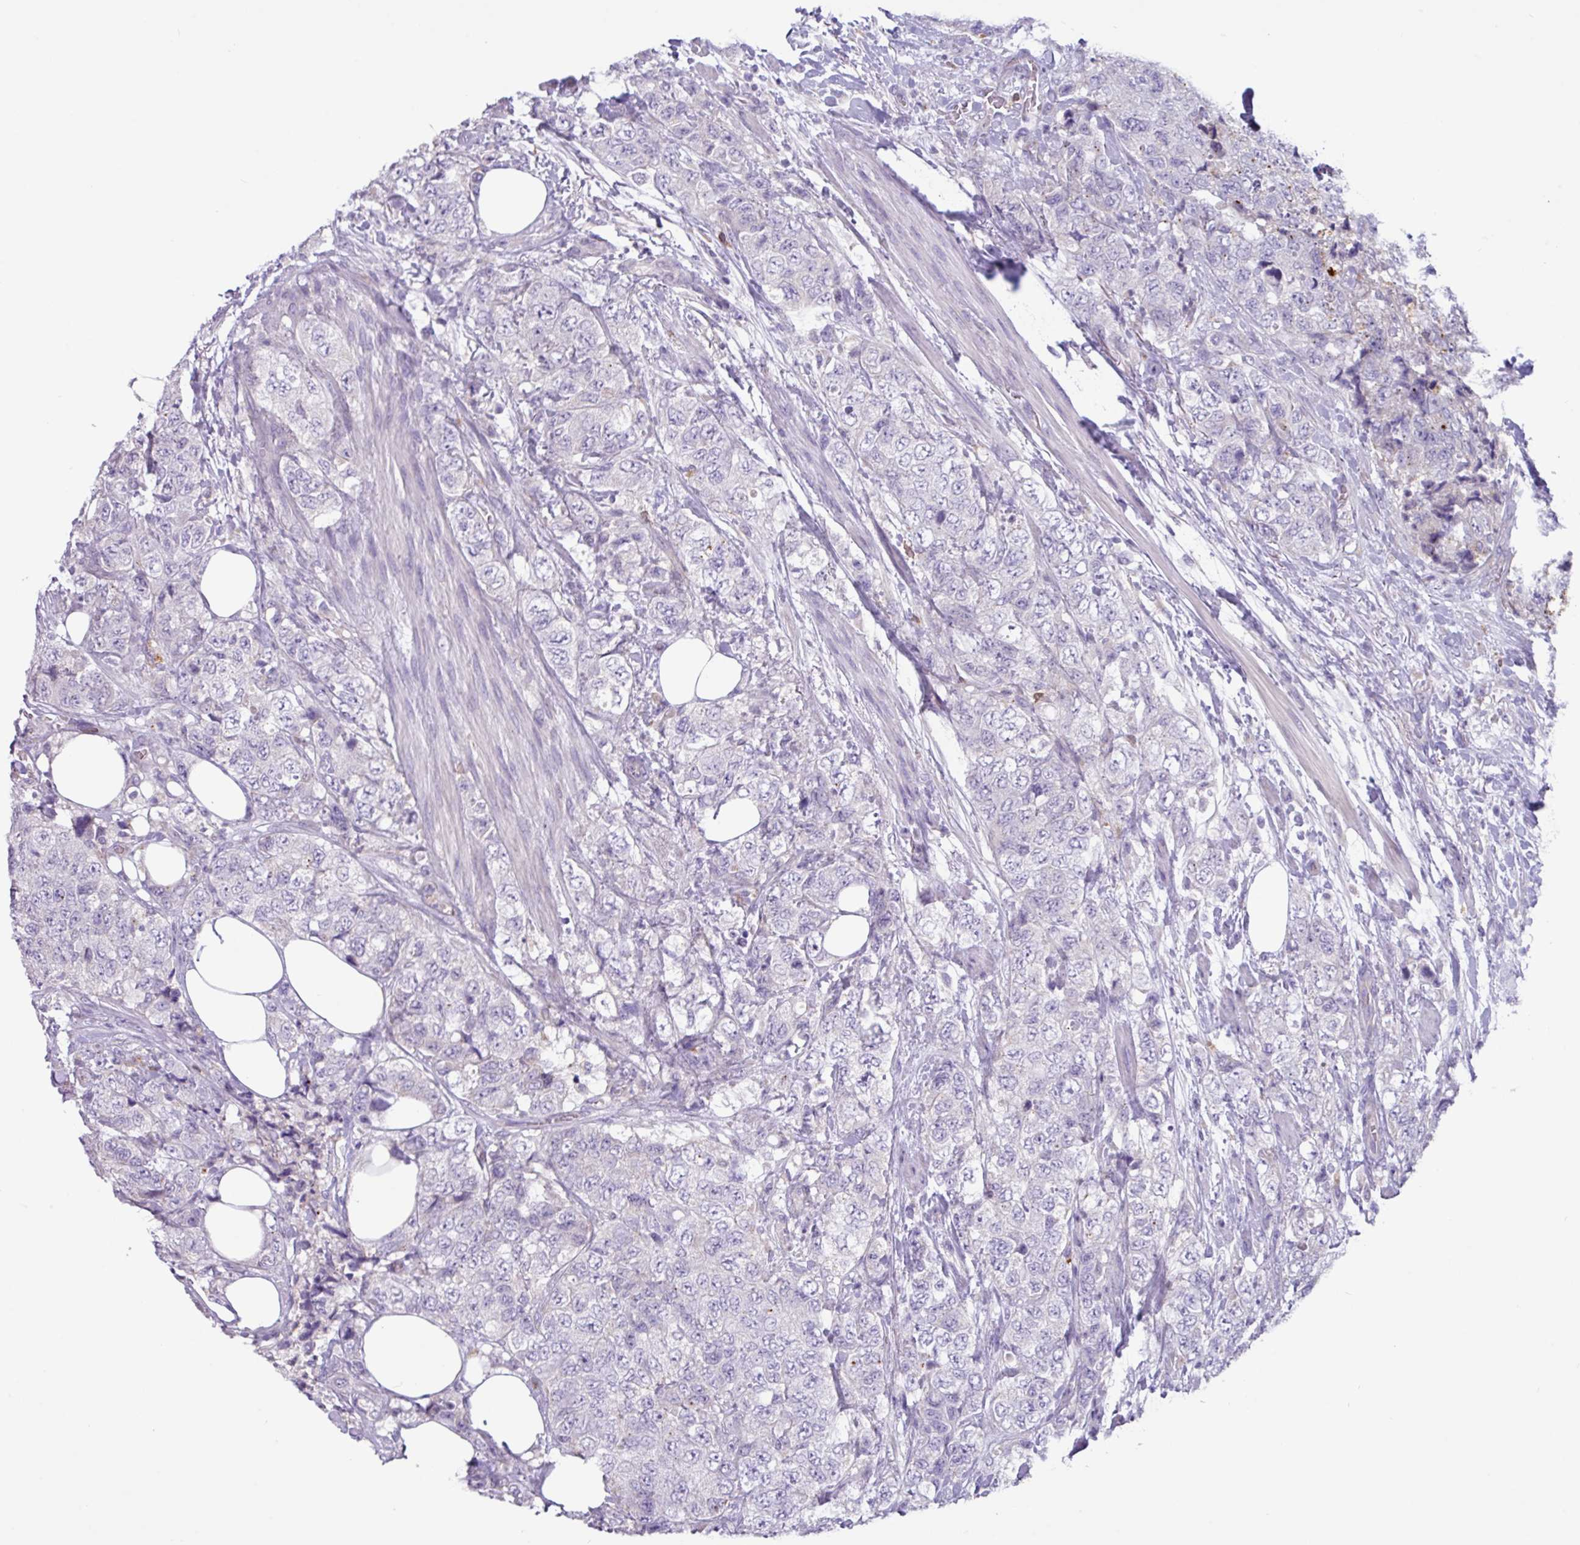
{"staining": {"intensity": "negative", "quantity": "none", "location": "none"}, "tissue": "urothelial cancer", "cell_type": "Tumor cells", "image_type": "cancer", "snomed": [{"axis": "morphology", "description": "Urothelial carcinoma, High grade"}, {"axis": "topography", "description": "Urinary bladder"}], "caption": "DAB immunohistochemical staining of human high-grade urothelial carcinoma shows no significant expression in tumor cells.", "gene": "ZNF524", "patient": {"sex": "female", "age": 78}}